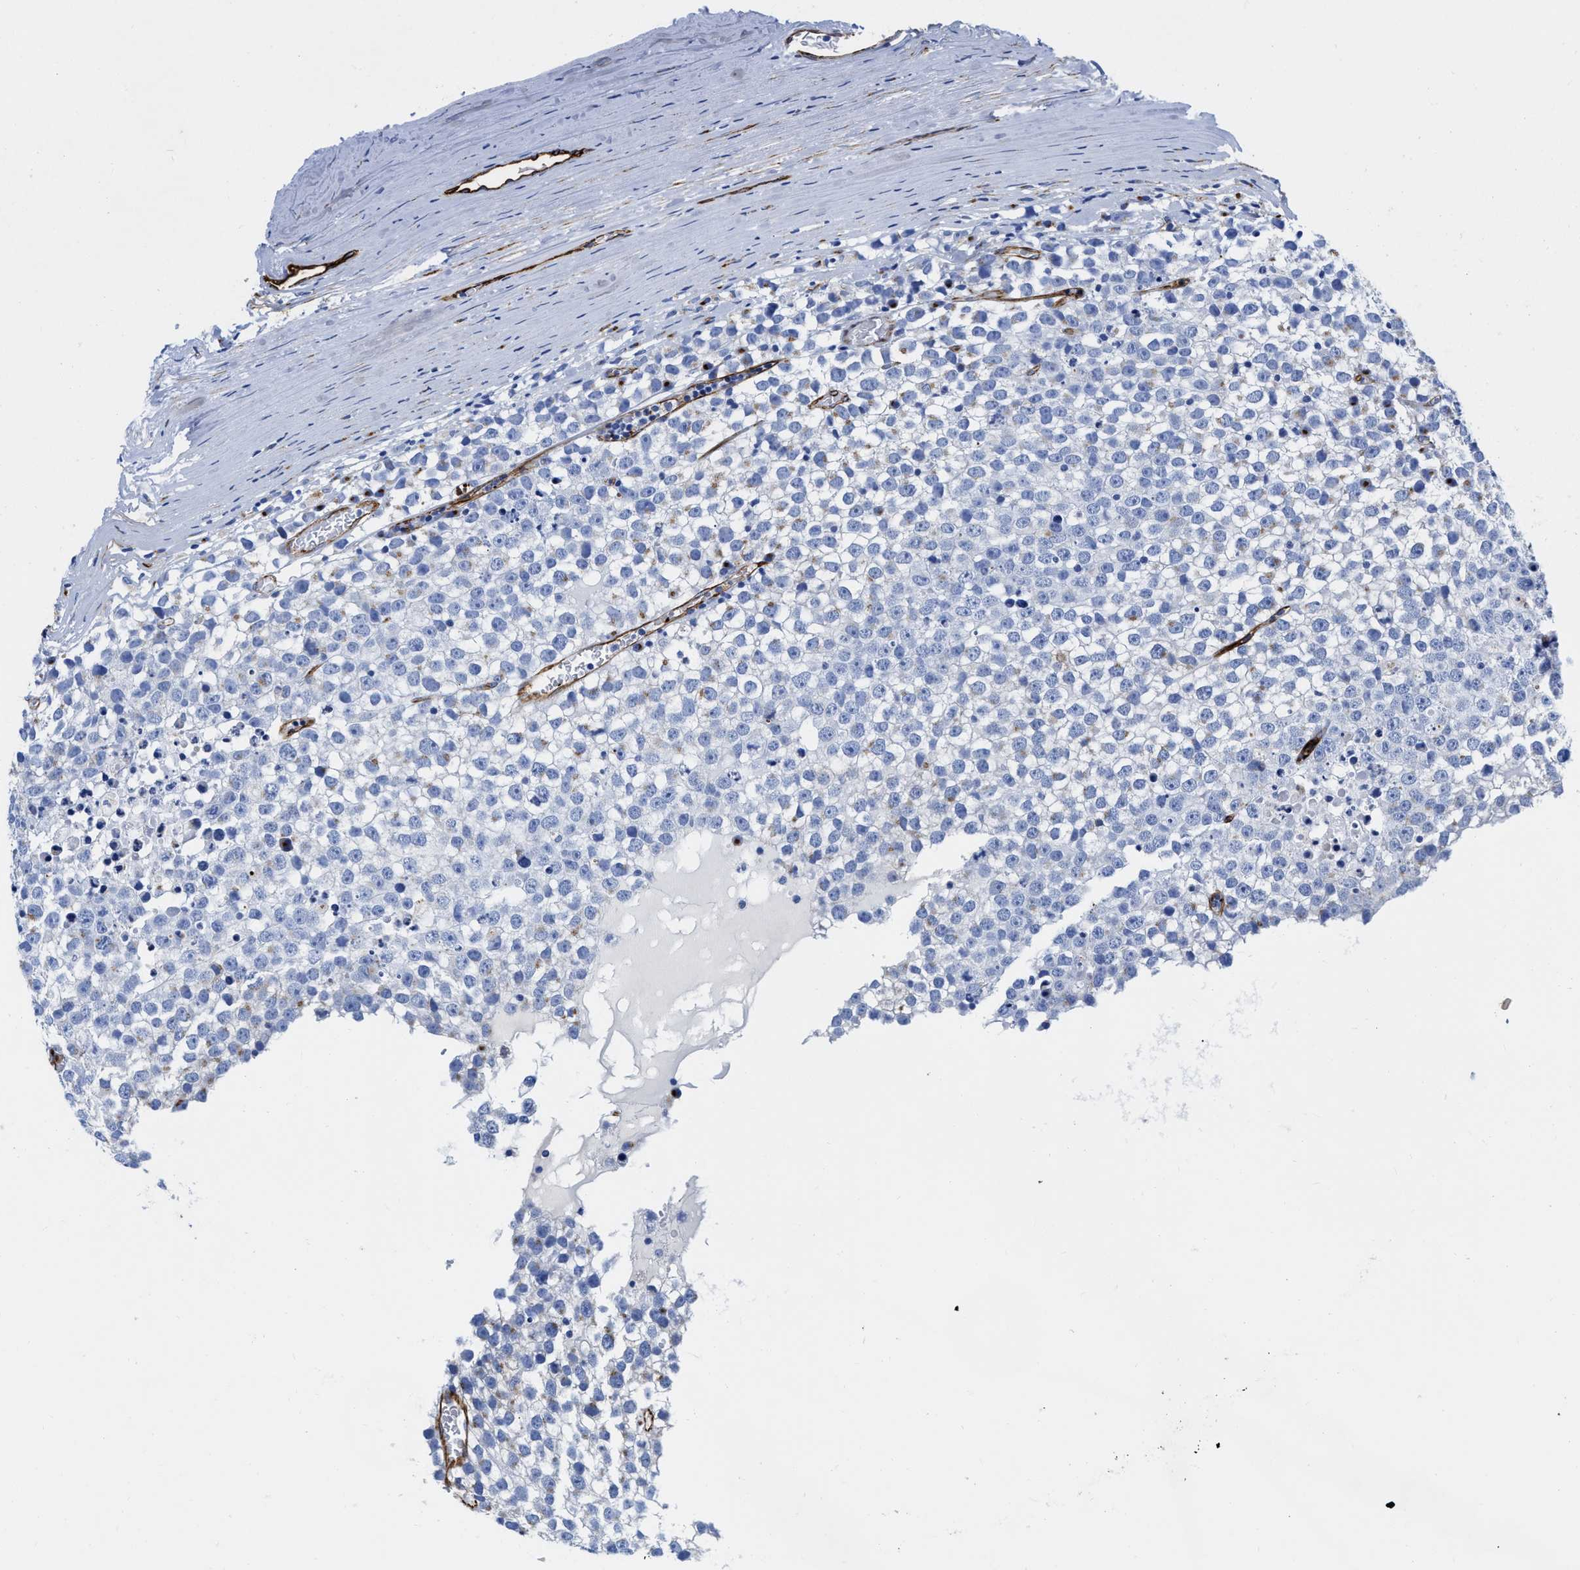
{"staining": {"intensity": "negative", "quantity": "none", "location": "none"}, "tissue": "testis cancer", "cell_type": "Tumor cells", "image_type": "cancer", "snomed": [{"axis": "morphology", "description": "Seminoma, NOS"}, {"axis": "topography", "description": "Testis"}], "caption": "The image exhibits no staining of tumor cells in testis cancer.", "gene": "TVP23B", "patient": {"sex": "male", "age": 65}}